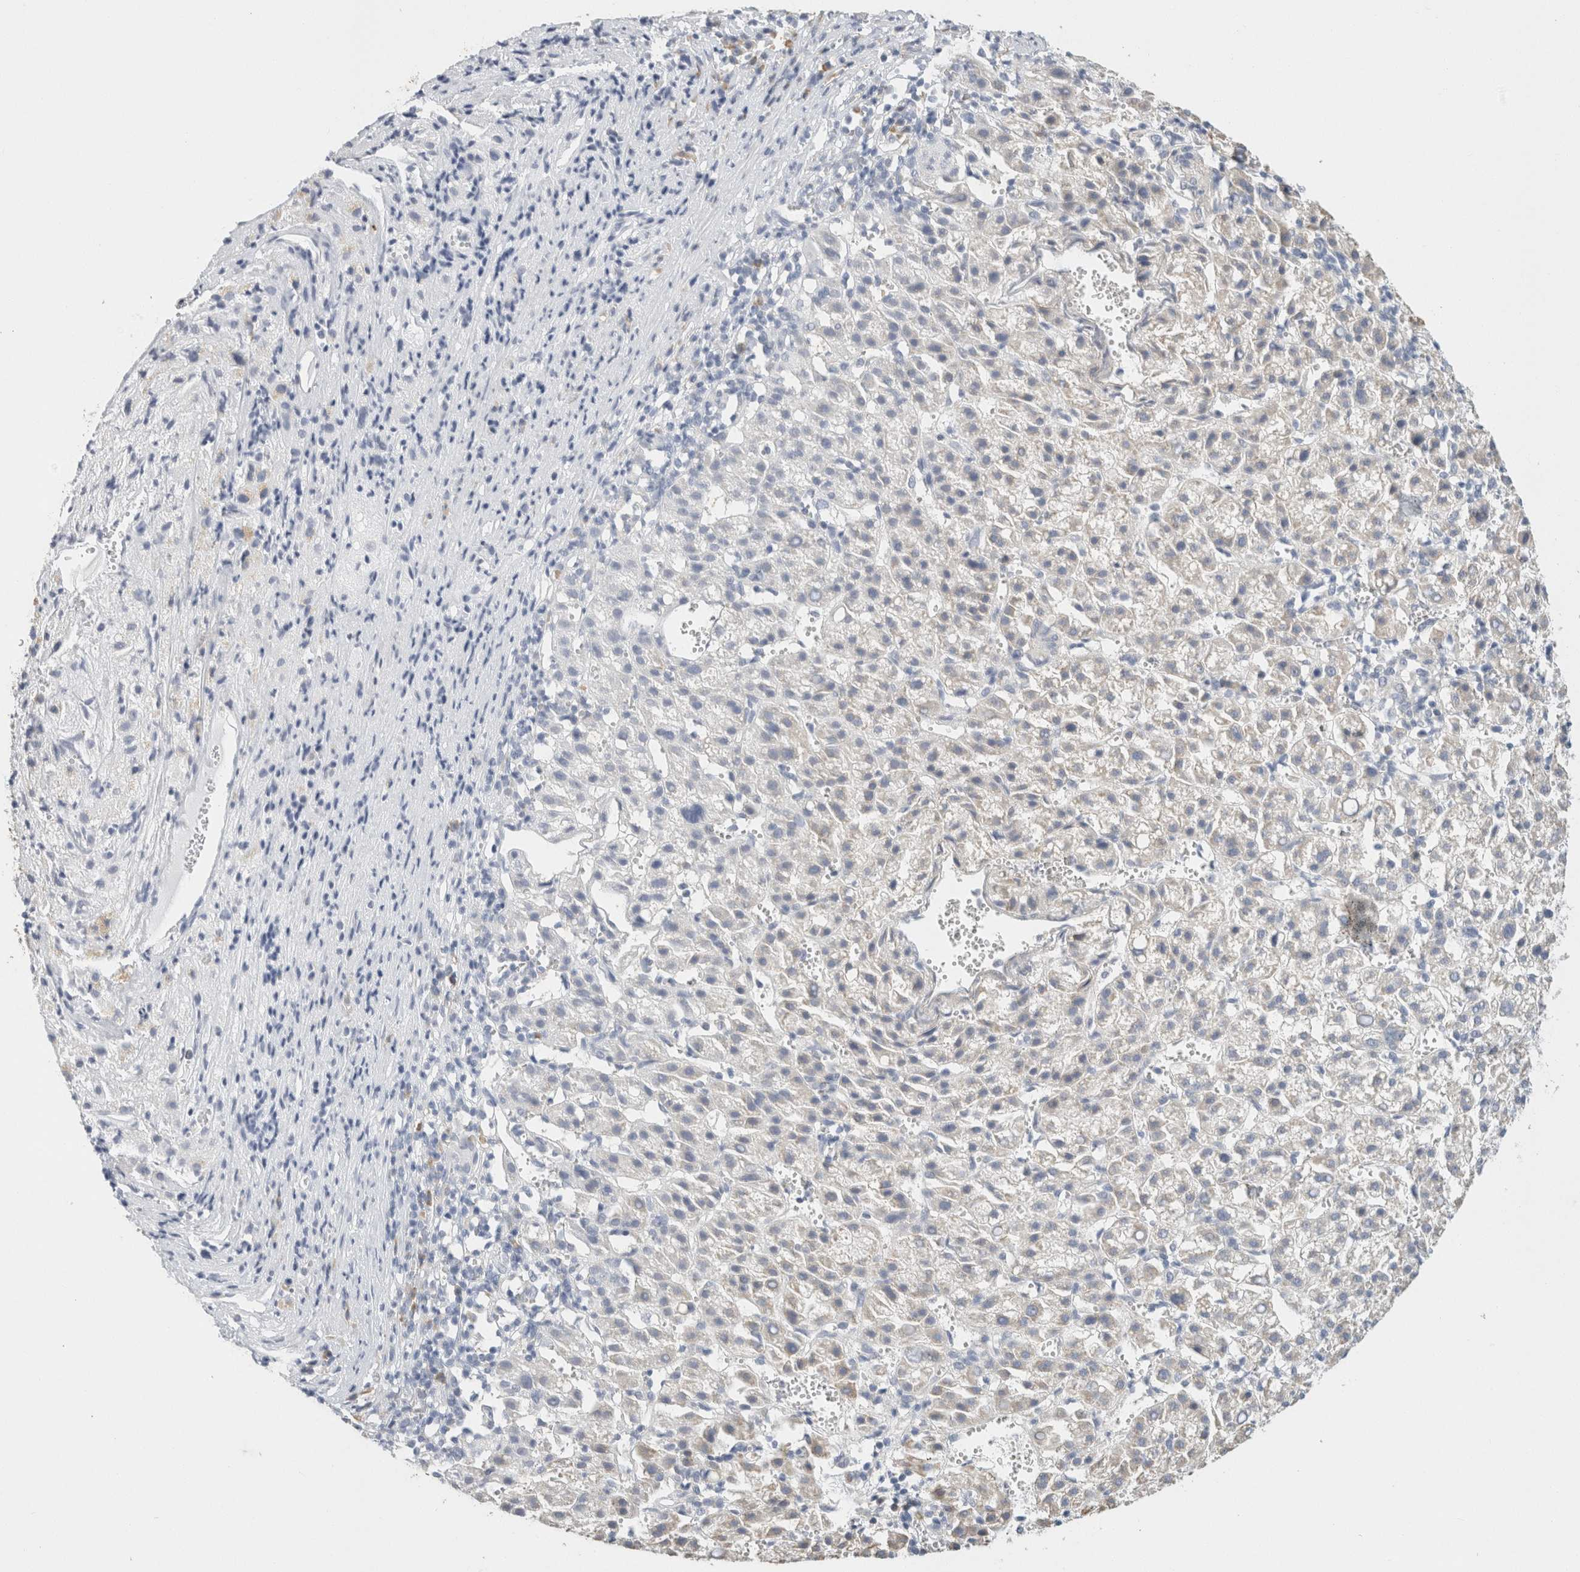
{"staining": {"intensity": "negative", "quantity": "none", "location": "none"}, "tissue": "liver cancer", "cell_type": "Tumor cells", "image_type": "cancer", "snomed": [{"axis": "morphology", "description": "Carcinoma, Hepatocellular, NOS"}, {"axis": "topography", "description": "Liver"}], "caption": "Immunohistochemical staining of liver cancer demonstrates no significant staining in tumor cells.", "gene": "NEFM", "patient": {"sex": "female", "age": 58}}